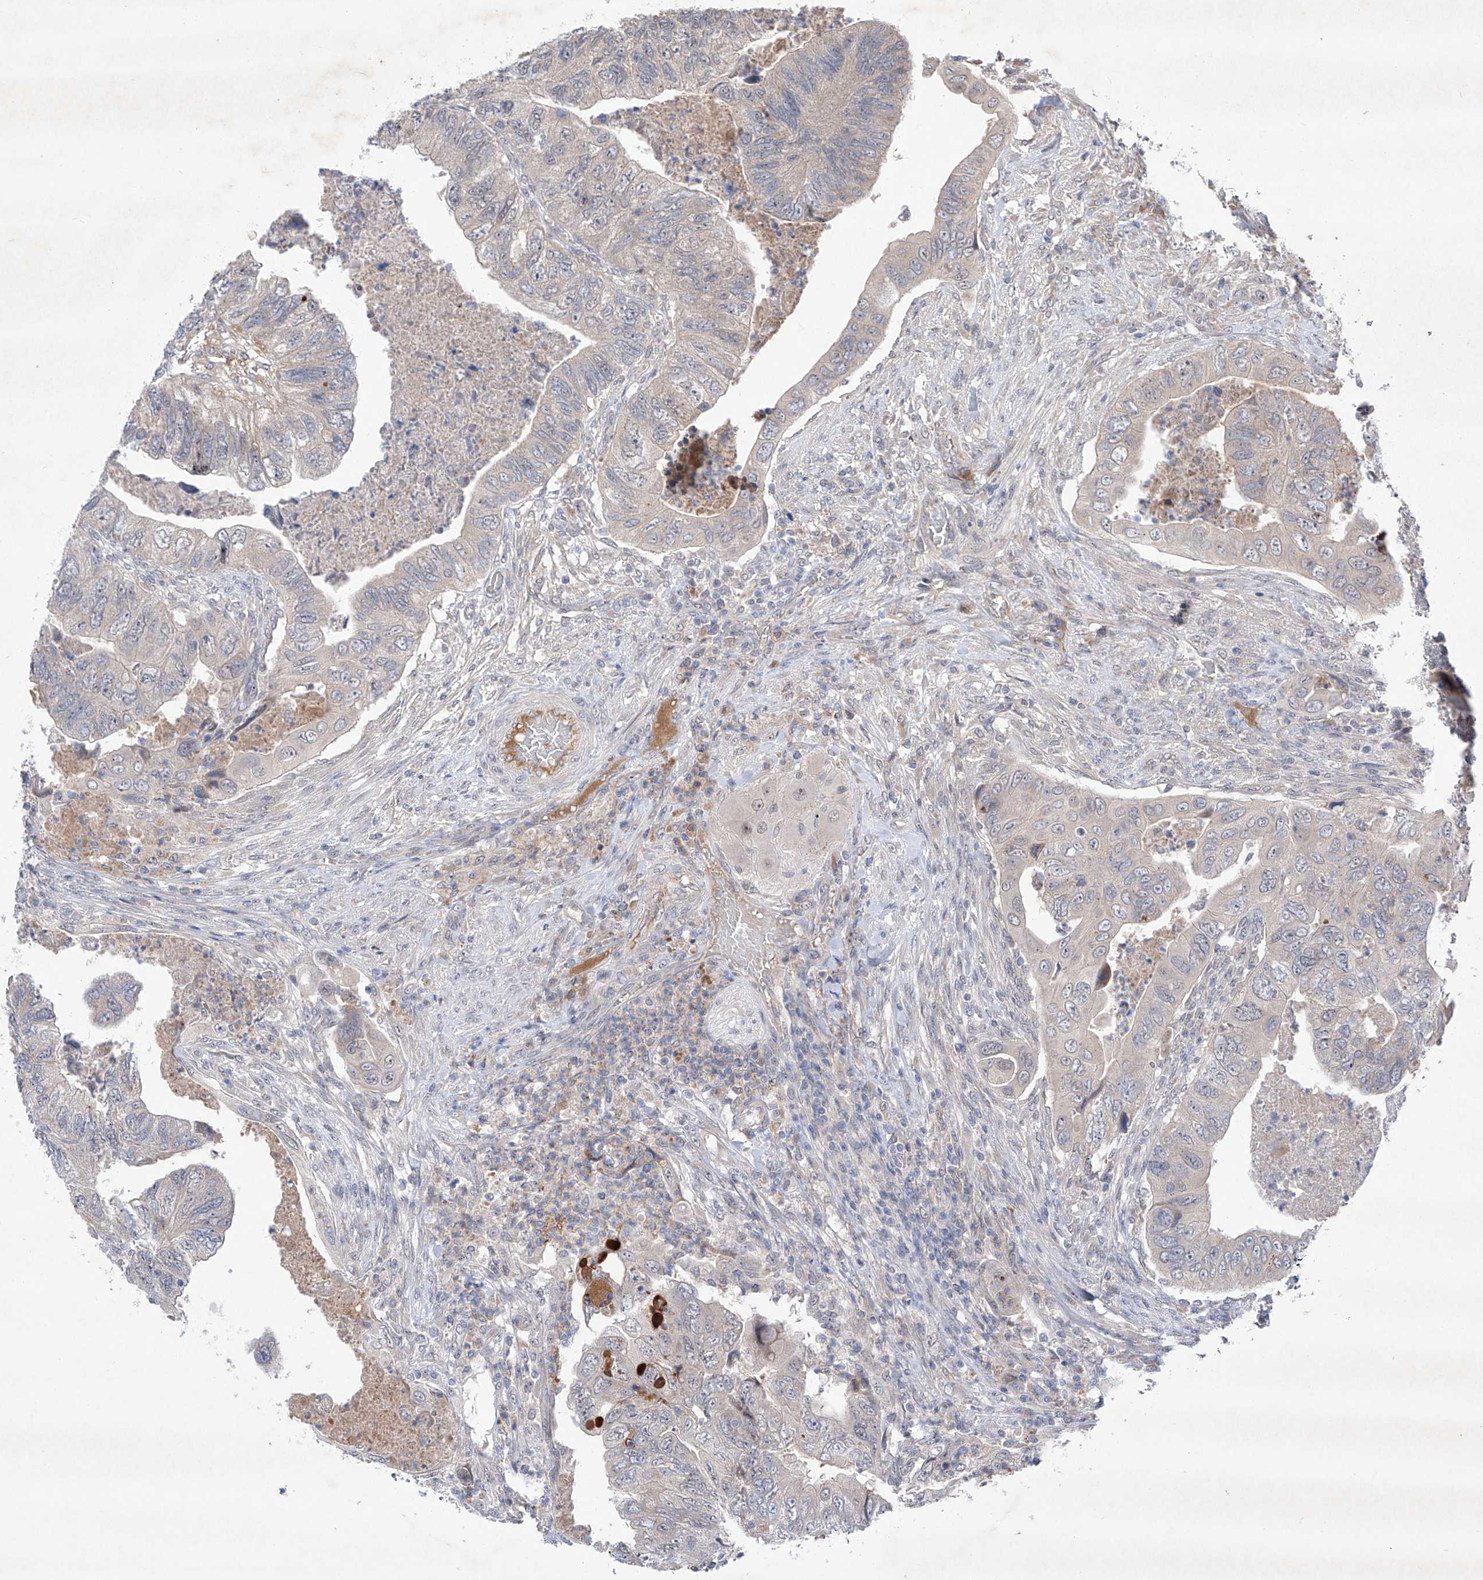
{"staining": {"intensity": "negative", "quantity": "none", "location": "none"}, "tissue": "colorectal cancer", "cell_type": "Tumor cells", "image_type": "cancer", "snomed": [{"axis": "morphology", "description": "Adenocarcinoma, NOS"}, {"axis": "topography", "description": "Rectum"}], "caption": "IHC photomicrograph of neoplastic tissue: colorectal adenocarcinoma stained with DAB (3,3'-diaminobenzidine) demonstrates no significant protein expression in tumor cells. Brightfield microscopy of immunohistochemistry (IHC) stained with DAB (3,3'-diaminobenzidine) (brown) and hematoxylin (blue), captured at high magnification.", "gene": "FAM135A", "patient": {"sex": "male", "age": 63}}